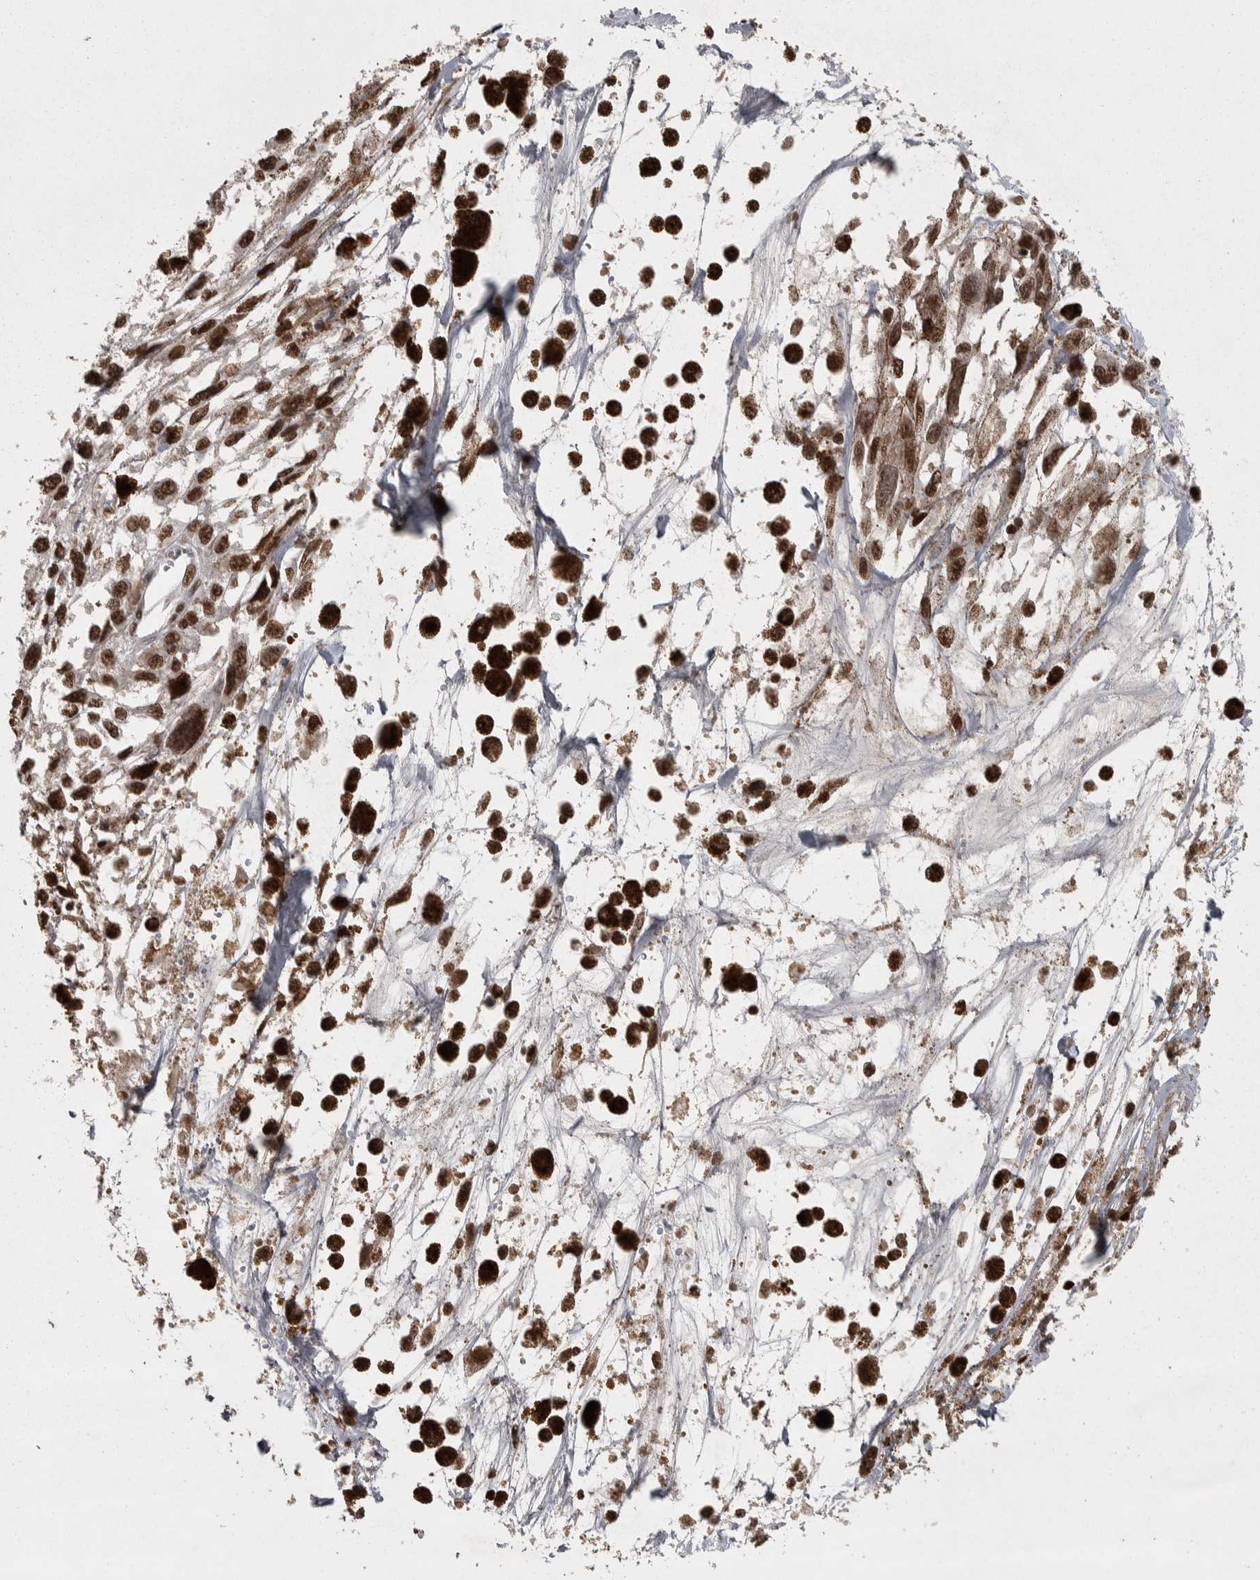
{"staining": {"intensity": "strong", "quantity": ">75%", "location": "nuclear"}, "tissue": "melanoma", "cell_type": "Tumor cells", "image_type": "cancer", "snomed": [{"axis": "morphology", "description": "Malignant melanoma, Metastatic site"}, {"axis": "topography", "description": "Lymph node"}], "caption": "Immunohistochemistry (IHC) of melanoma demonstrates high levels of strong nuclear positivity in about >75% of tumor cells.", "gene": "ZFHX4", "patient": {"sex": "male", "age": 59}}